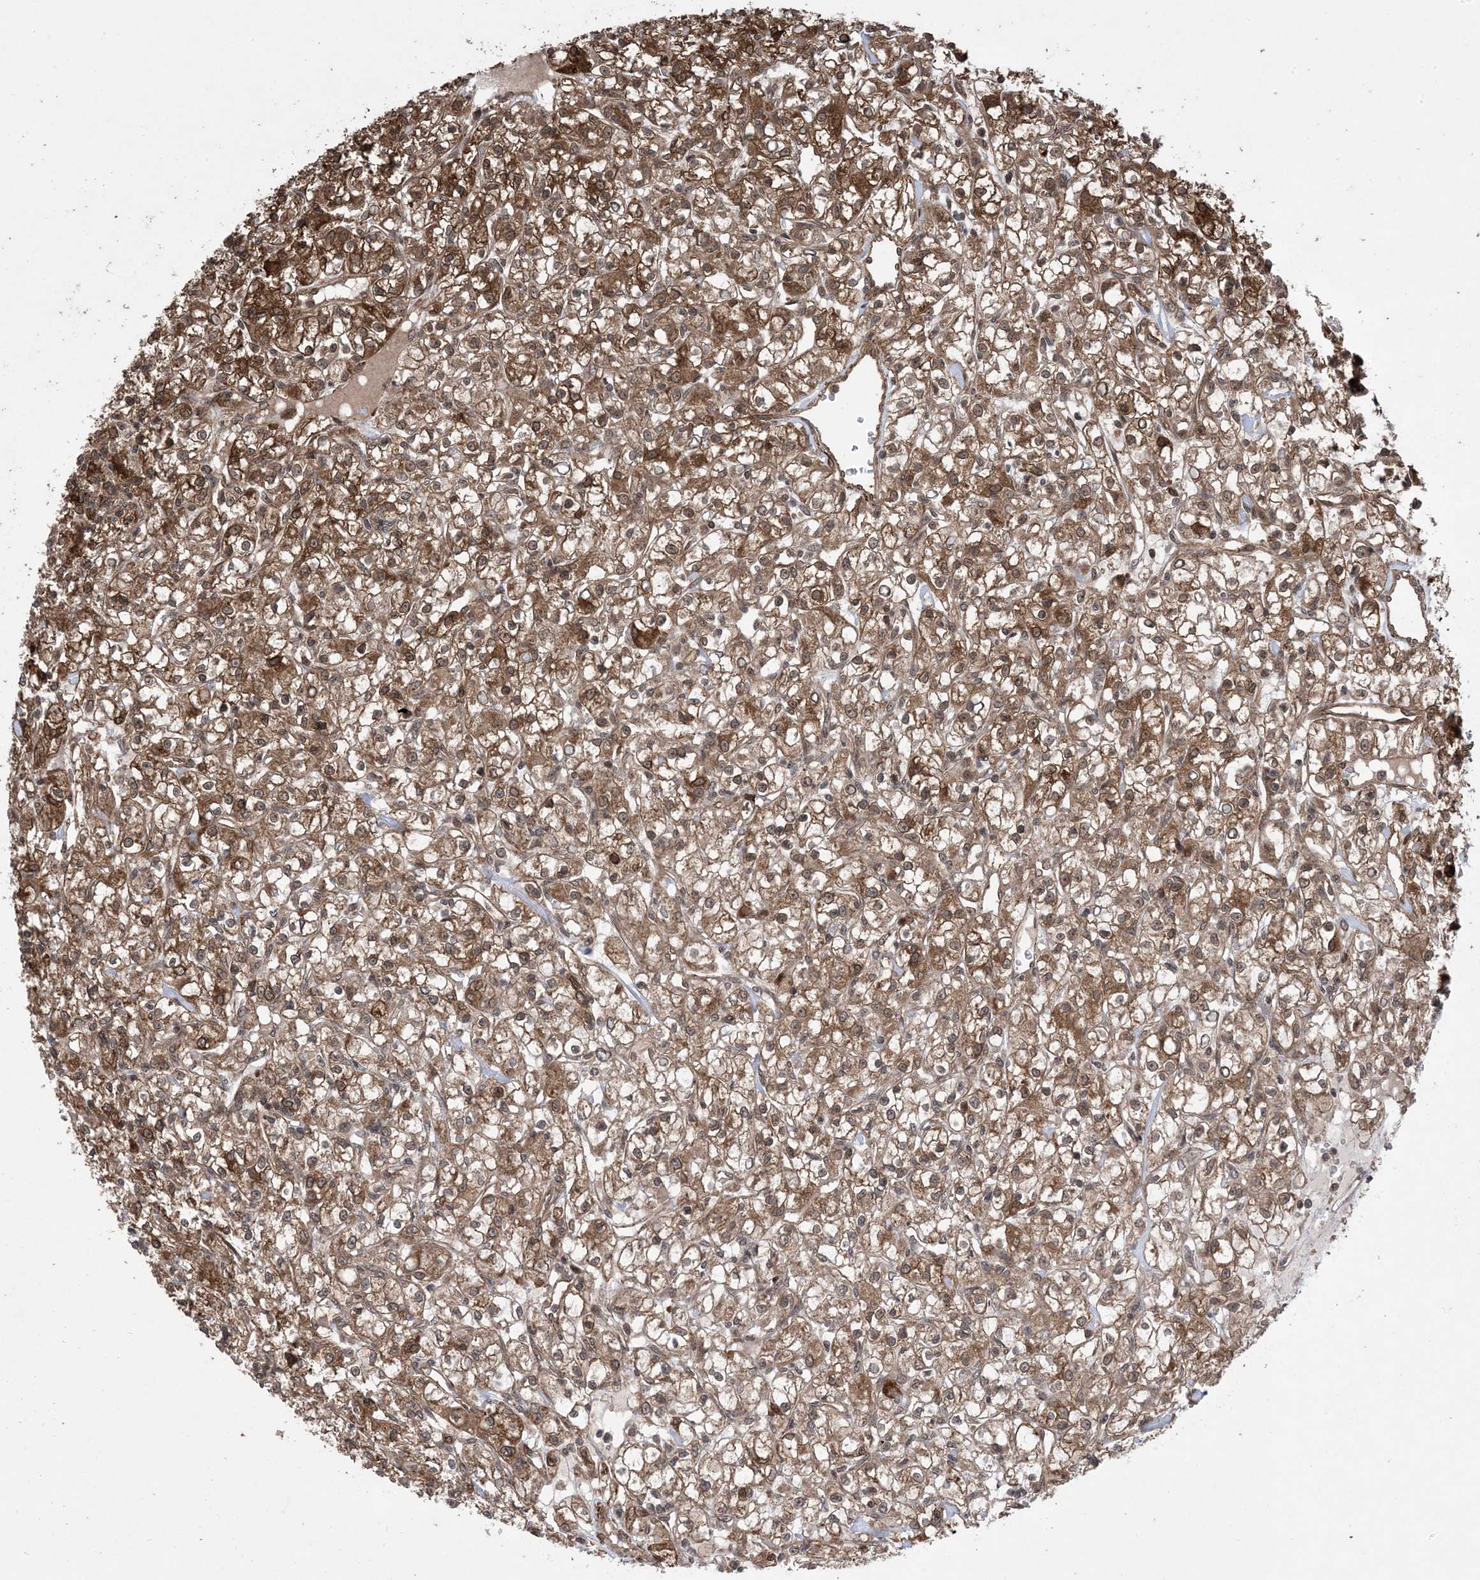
{"staining": {"intensity": "moderate", "quantity": ">75%", "location": "cytoplasmic/membranous"}, "tissue": "renal cancer", "cell_type": "Tumor cells", "image_type": "cancer", "snomed": [{"axis": "morphology", "description": "Adenocarcinoma, NOS"}, {"axis": "topography", "description": "Kidney"}], "caption": "Renal adenocarcinoma stained with IHC displays moderate cytoplasmic/membranous positivity in approximately >75% of tumor cells. (Brightfield microscopy of DAB IHC at high magnification).", "gene": "ZNF511", "patient": {"sex": "female", "age": 59}}